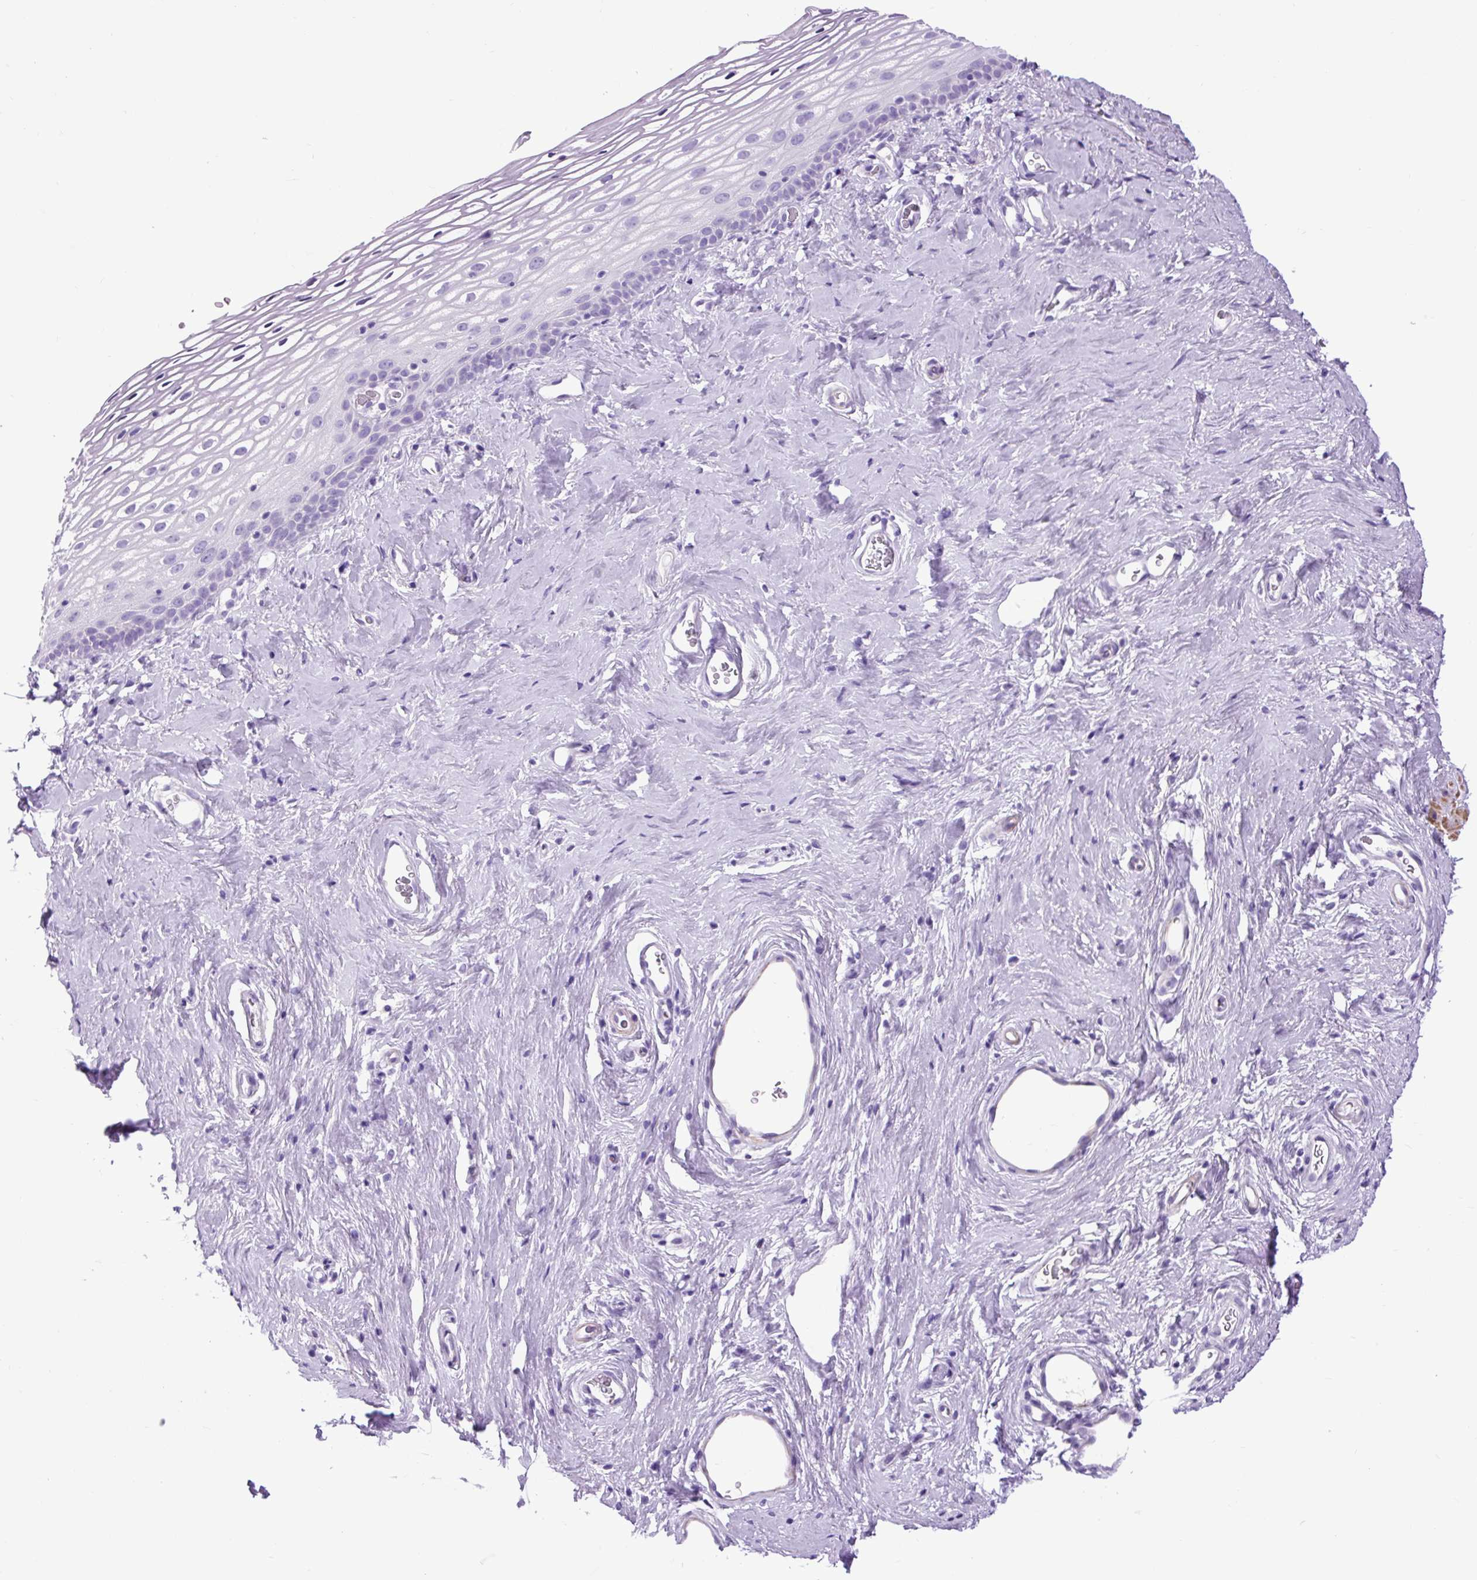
{"staining": {"intensity": "negative", "quantity": "none", "location": "none"}, "tissue": "vagina", "cell_type": "Squamous epithelial cells", "image_type": "normal", "snomed": [{"axis": "morphology", "description": "Normal tissue, NOS"}, {"axis": "morphology", "description": "Adenocarcinoma, NOS"}, {"axis": "topography", "description": "Rectum"}, {"axis": "topography", "description": "Vagina"}, {"axis": "topography", "description": "Peripheral nerve tissue"}], "caption": "IHC photomicrograph of benign vagina: vagina stained with DAB (3,3'-diaminobenzidine) displays no significant protein positivity in squamous epithelial cells. The staining is performed using DAB brown chromogen with nuclei counter-stained in using hematoxylin.", "gene": "DPP6", "patient": {"sex": "female", "age": 71}}